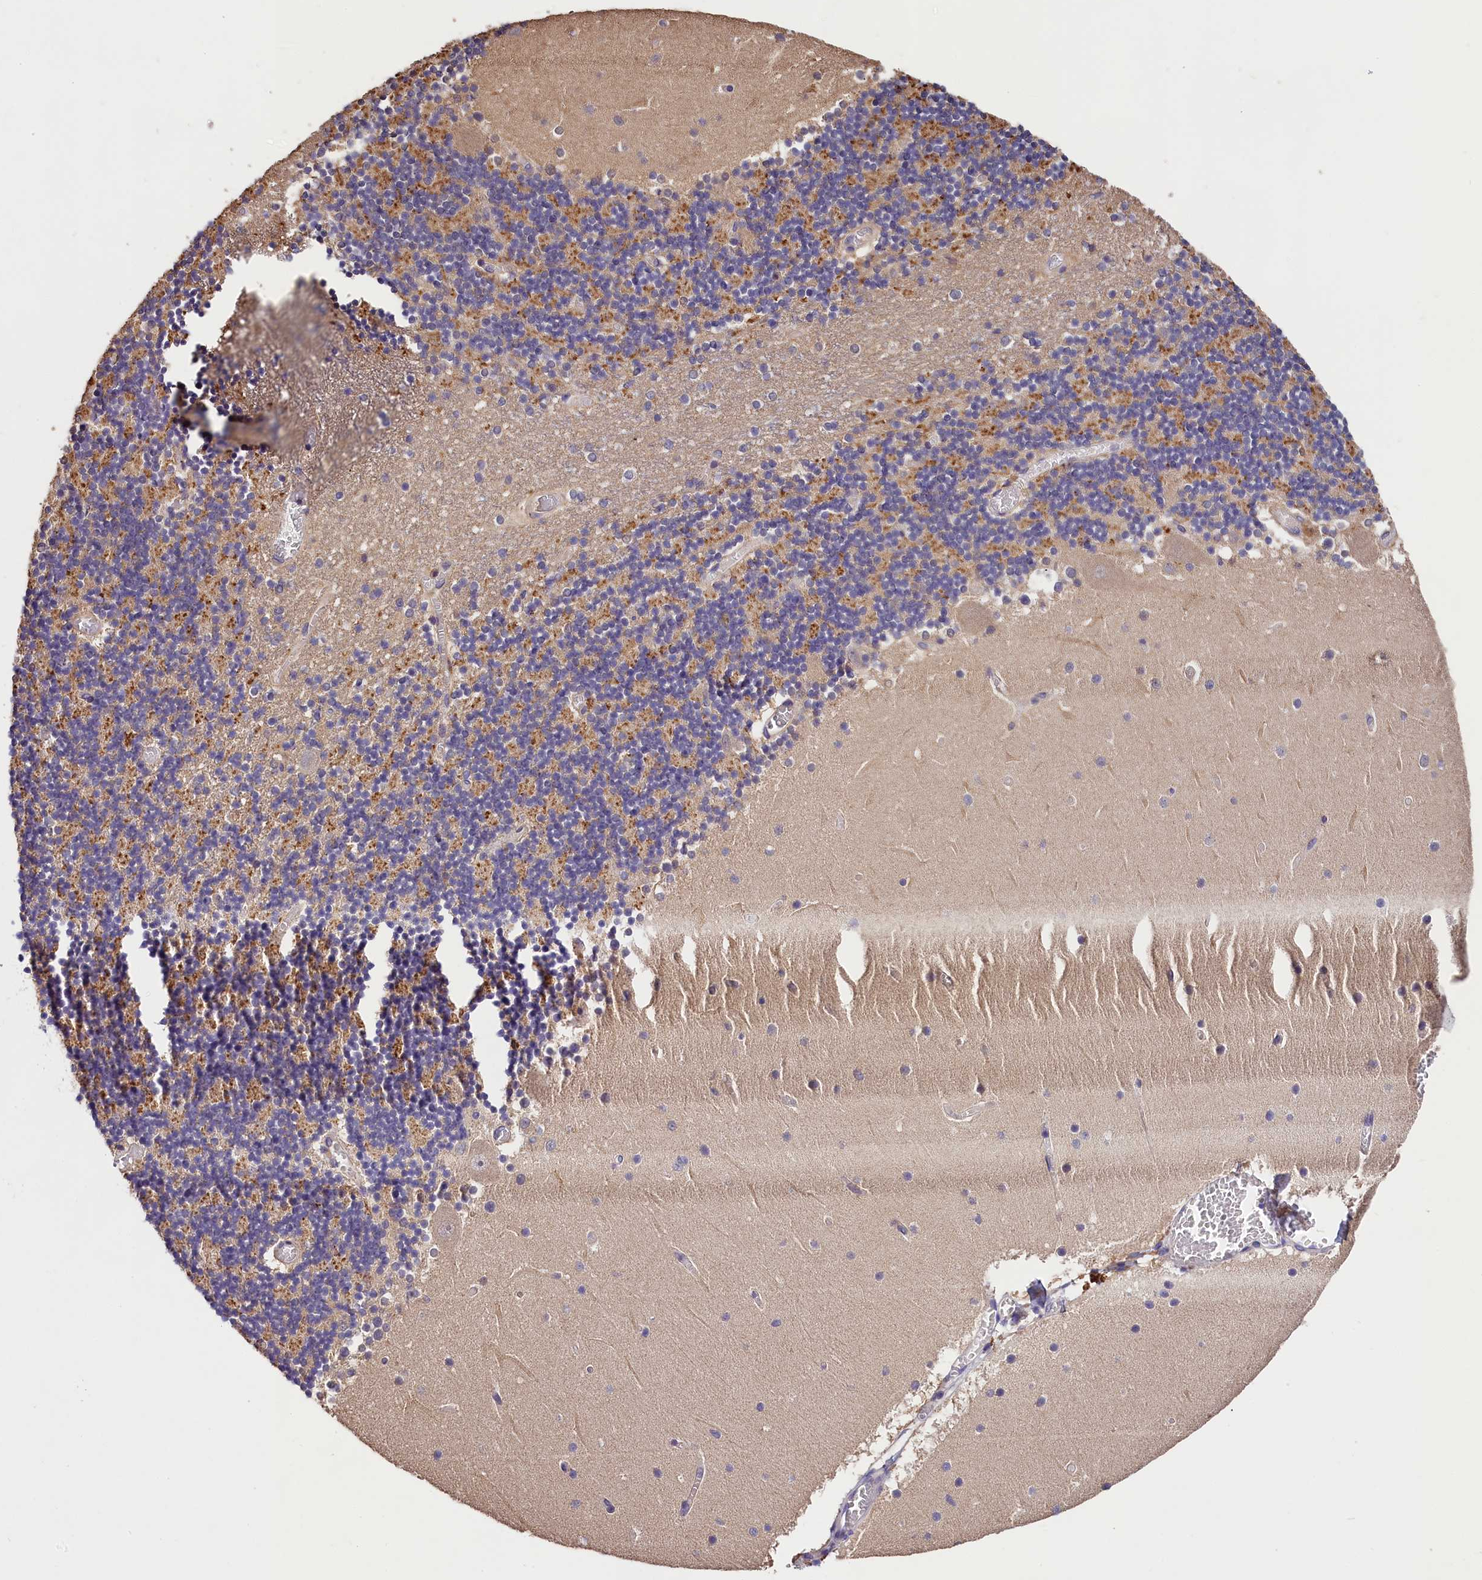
{"staining": {"intensity": "moderate", "quantity": "<25%", "location": "cytoplasmic/membranous"}, "tissue": "cerebellum", "cell_type": "Cells in granular layer", "image_type": "normal", "snomed": [{"axis": "morphology", "description": "Normal tissue, NOS"}, {"axis": "topography", "description": "Cerebellum"}], "caption": "The histopathology image reveals staining of normal cerebellum, revealing moderate cytoplasmic/membranous protein expression (brown color) within cells in granular layer.", "gene": "OAS3", "patient": {"sex": "female", "age": 28}}